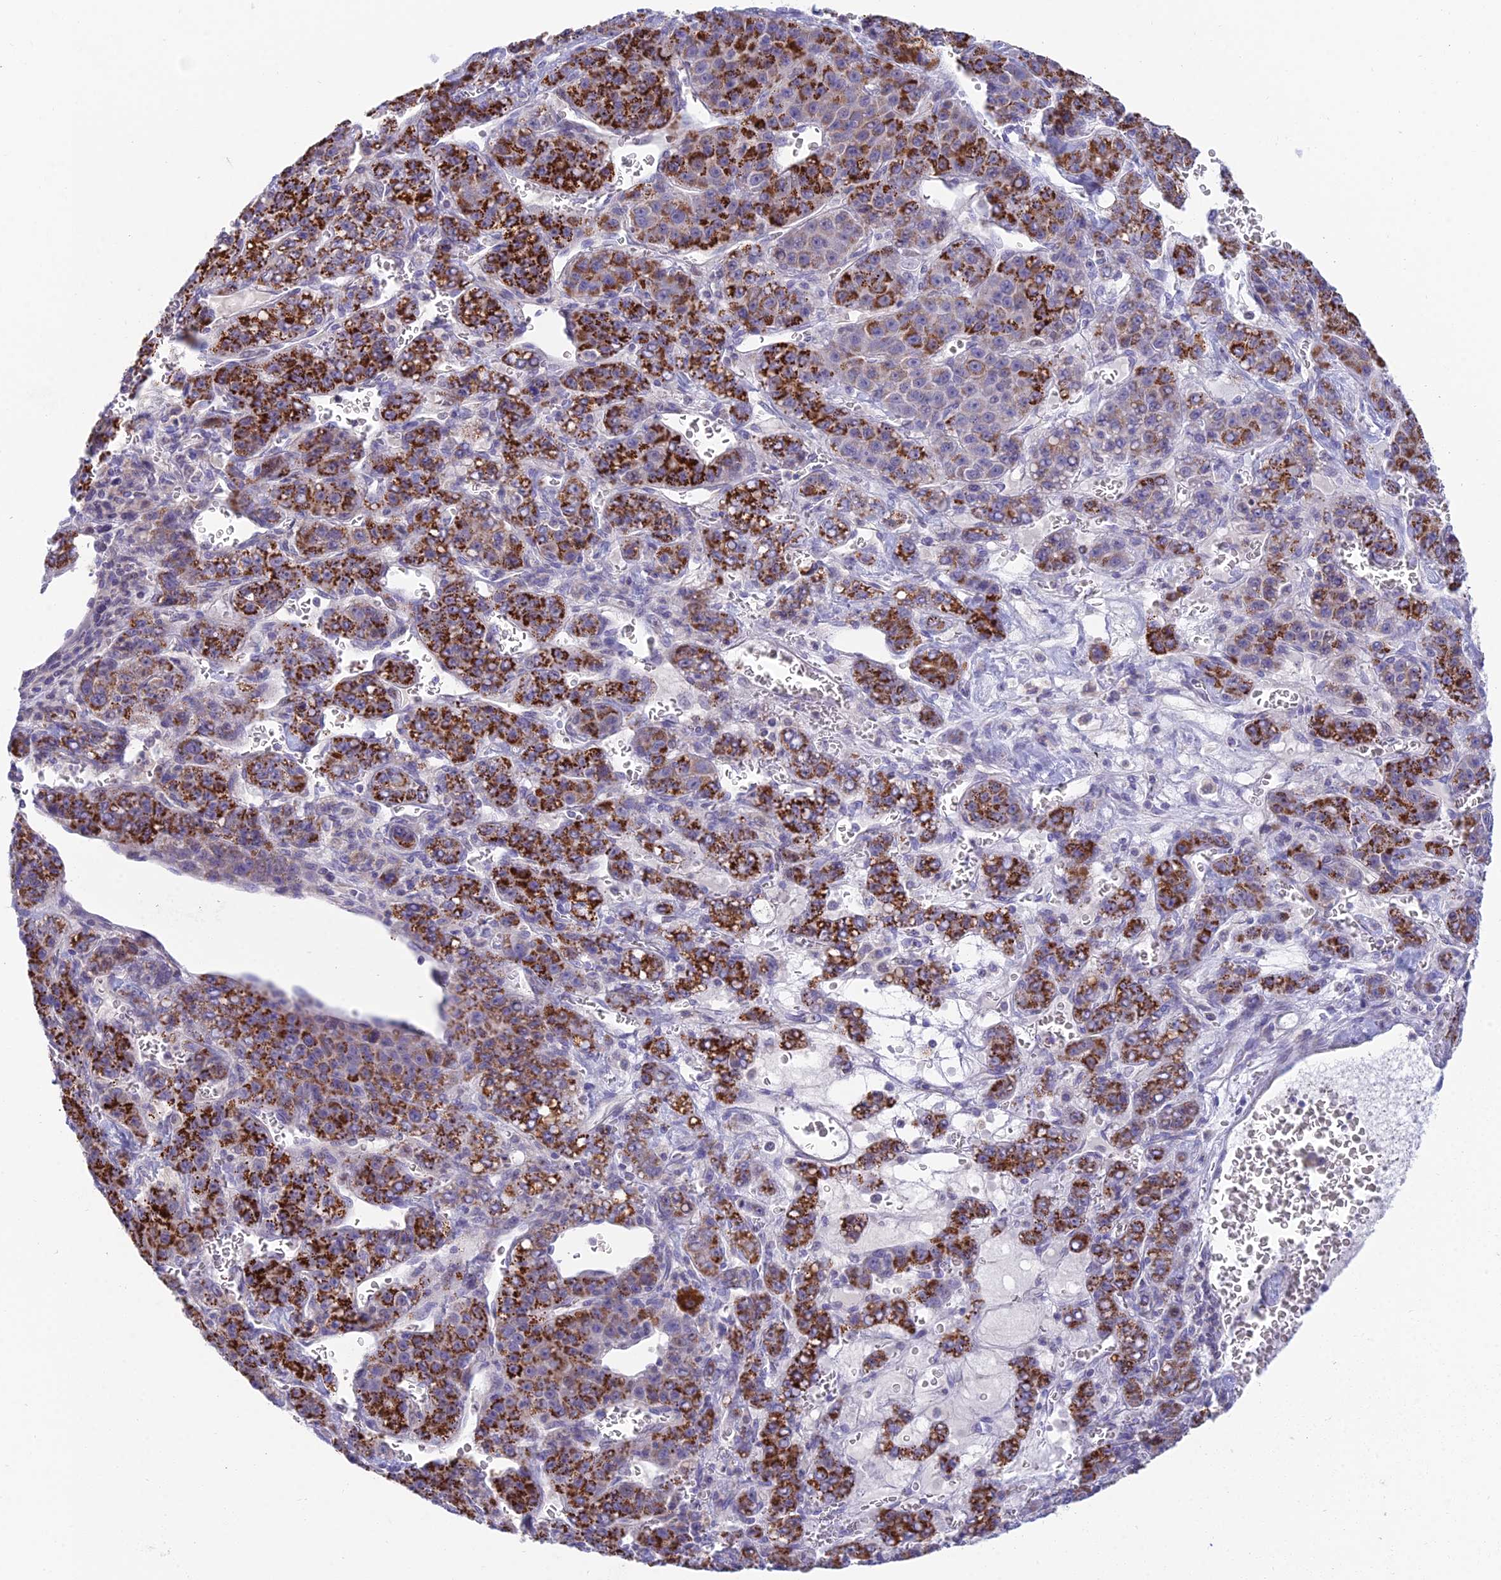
{"staining": {"intensity": "strong", "quantity": ">75%", "location": "cytoplasmic/membranous"}, "tissue": "liver cancer", "cell_type": "Tumor cells", "image_type": "cancer", "snomed": [{"axis": "morphology", "description": "Carcinoma, Hepatocellular, NOS"}, {"axis": "topography", "description": "Liver"}], "caption": "Immunohistochemistry (IHC) histopathology image of liver cancer stained for a protein (brown), which demonstrates high levels of strong cytoplasmic/membranous expression in approximately >75% of tumor cells.", "gene": "CFAP206", "patient": {"sex": "female", "age": 53}}